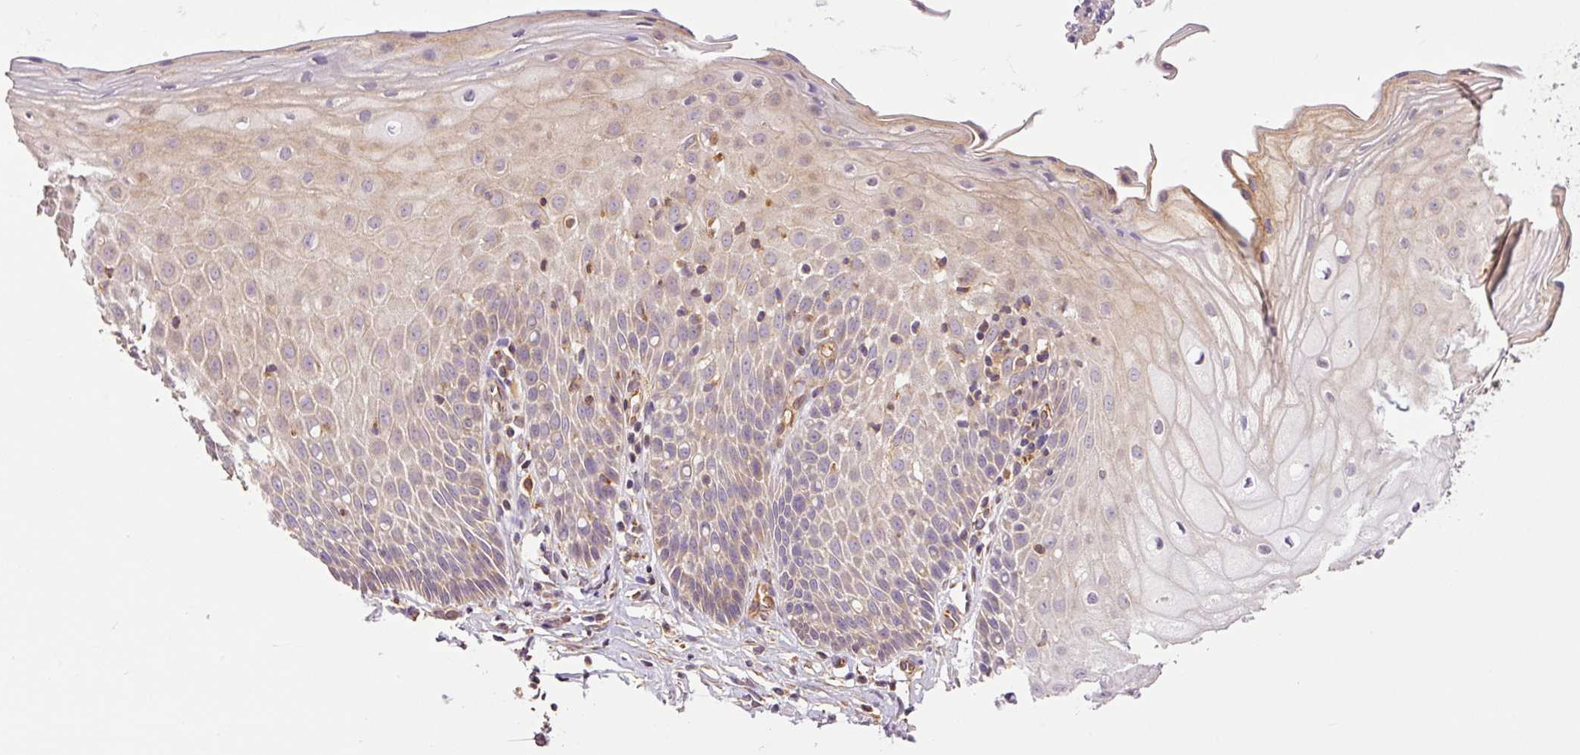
{"staining": {"intensity": "negative", "quantity": "none", "location": "none"}, "tissue": "cervix", "cell_type": "Glandular cells", "image_type": "normal", "snomed": [{"axis": "morphology", "description": "Normal tissue, NOS"}, {"axis": "topography", "description": "Cervix"}], "caption": "The micrograph shows no significant positivity in glandular cells of cervix.", "gene": "PCK2", "patient": {"sex": "female", "age": 36}}